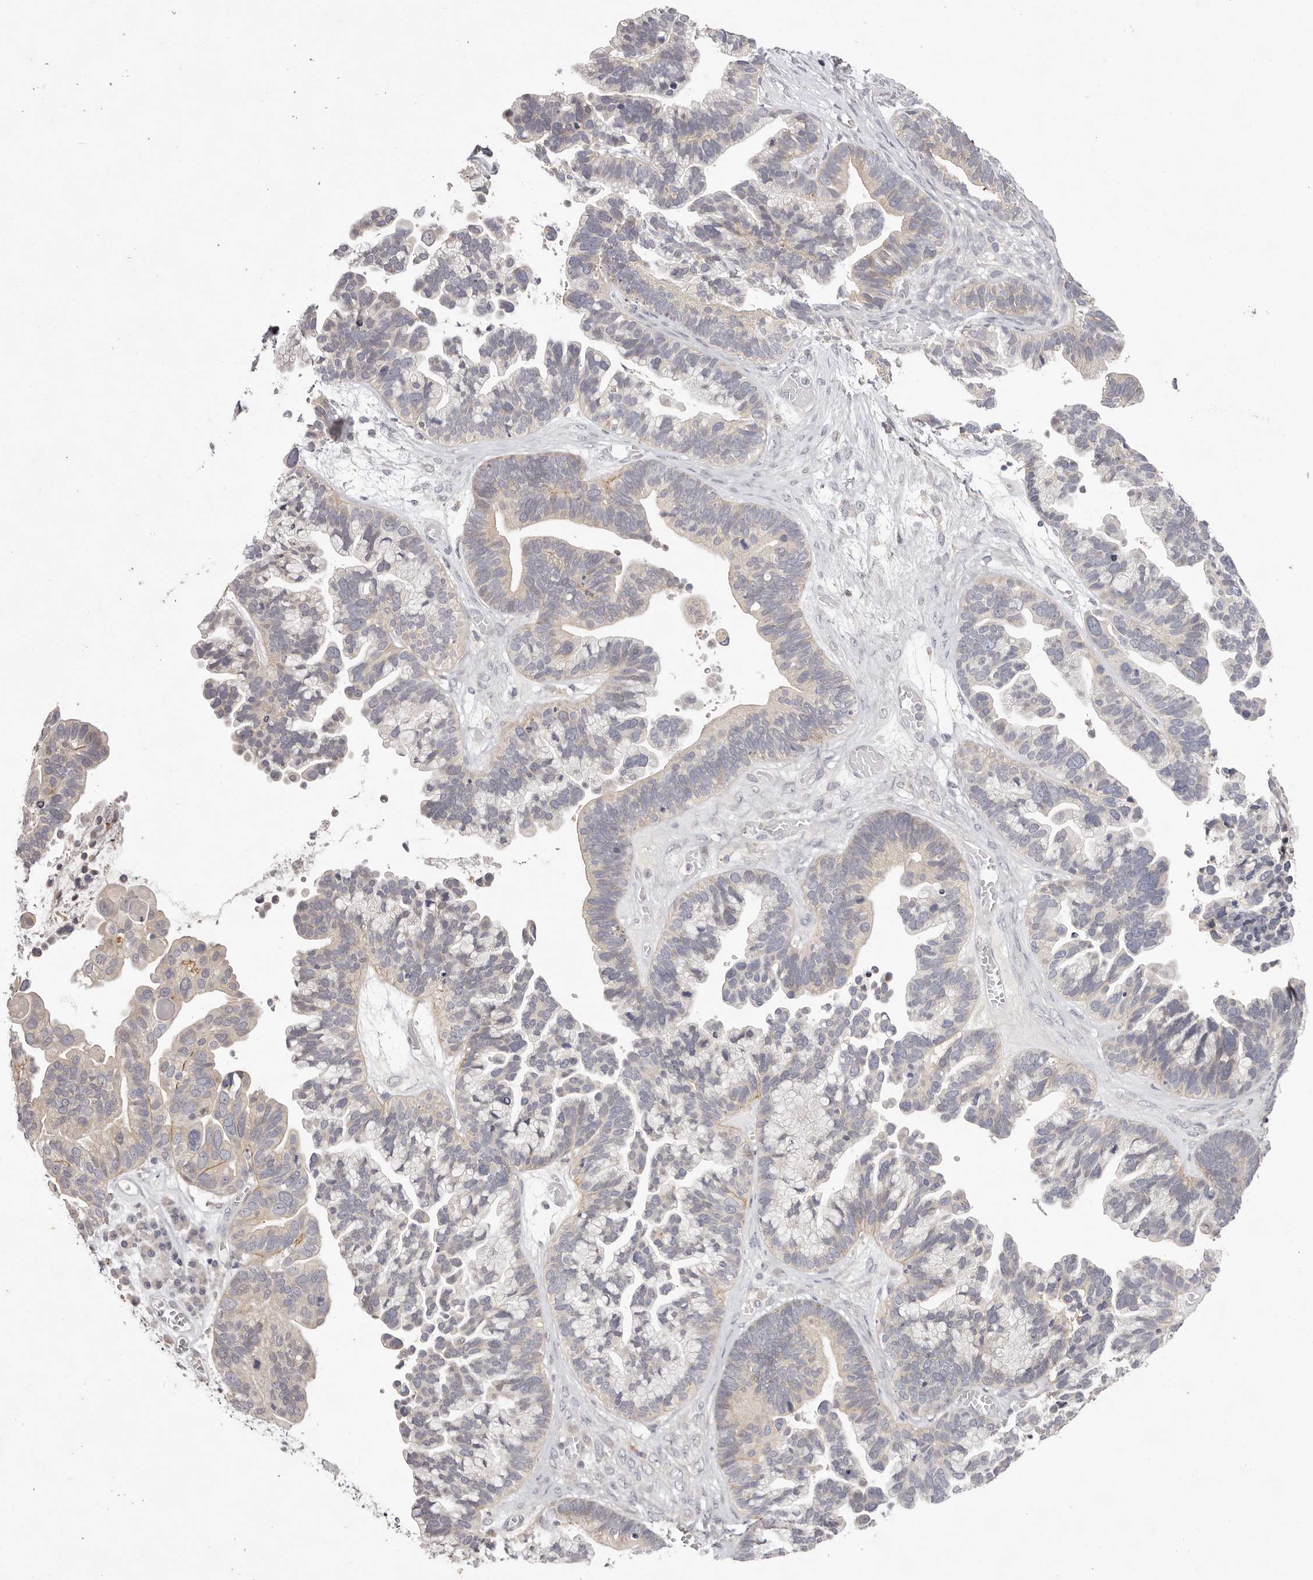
{"staining": {"intensity": "negative", "quantity": "none", "location": "none"}, "tissue": "ovarian cancer", "cell_type": "Tumor cells", "image_type": "cancer", "snomed": [{"axis": "morphology", "description": "Cystadenocarcinoma, serous, NOS"}, {"axis": "topography", "description": "Ovary"}], "caption": "Immunohistochemistry (IHC) image of serous cystadenocarcinoma (ovarian) stained for a protein (brown), which exhibits no positivity in tumor cells. (Stains: DAB IHC with hematoxylin counter stain, Microscopy: brightfield microscopy at high magnification).", "gene": "GARNL3", "patient": {"sex": "female", "age": 56}}